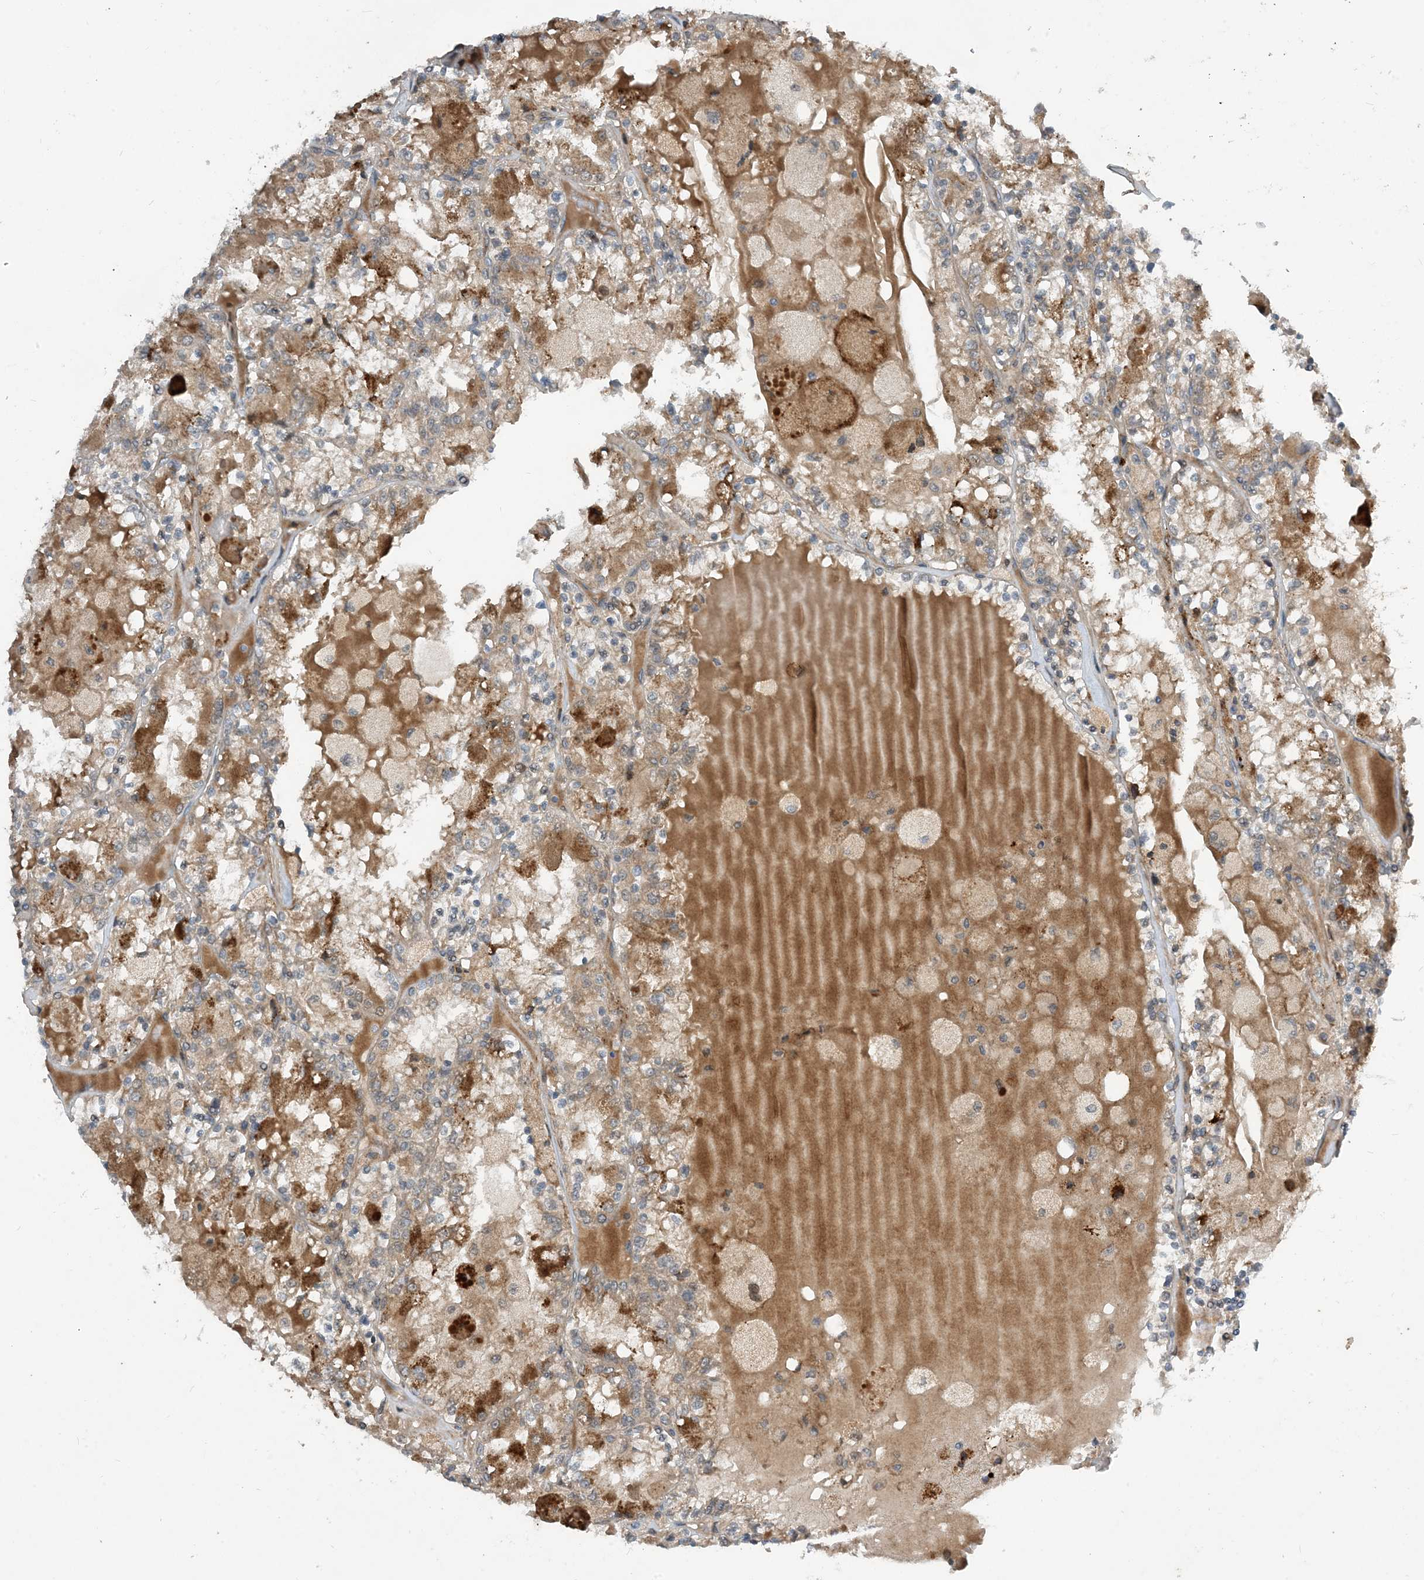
{"staining": {"intensity": "moderate", "quantity": ">75%", "location": "cytoplasmic/membranous"}, "tissue": "renal cancer", "cell_type": "Tumor cells", "image_type": "cancer", "snomed": [{"axis": "morphology", "description": "Adenocarcinoma, NOS"}, {"axis": "topography", "description": "Kidney"}], "caption": "Immunohistochemistry staining of renal adenocarcinoma, which shows medium levels of moderate cytoplasmic/membranous expression in approximately >75% of tumor cells indicating moderate cytoplasmic/membranous protein staining. The staining was performed using DAB (brown) for protein detection and nuclei were counterstained in hematoxylin (blue).", "gene": "PHOSPHO2", "patient": {"sex": "female", "age": 56}}